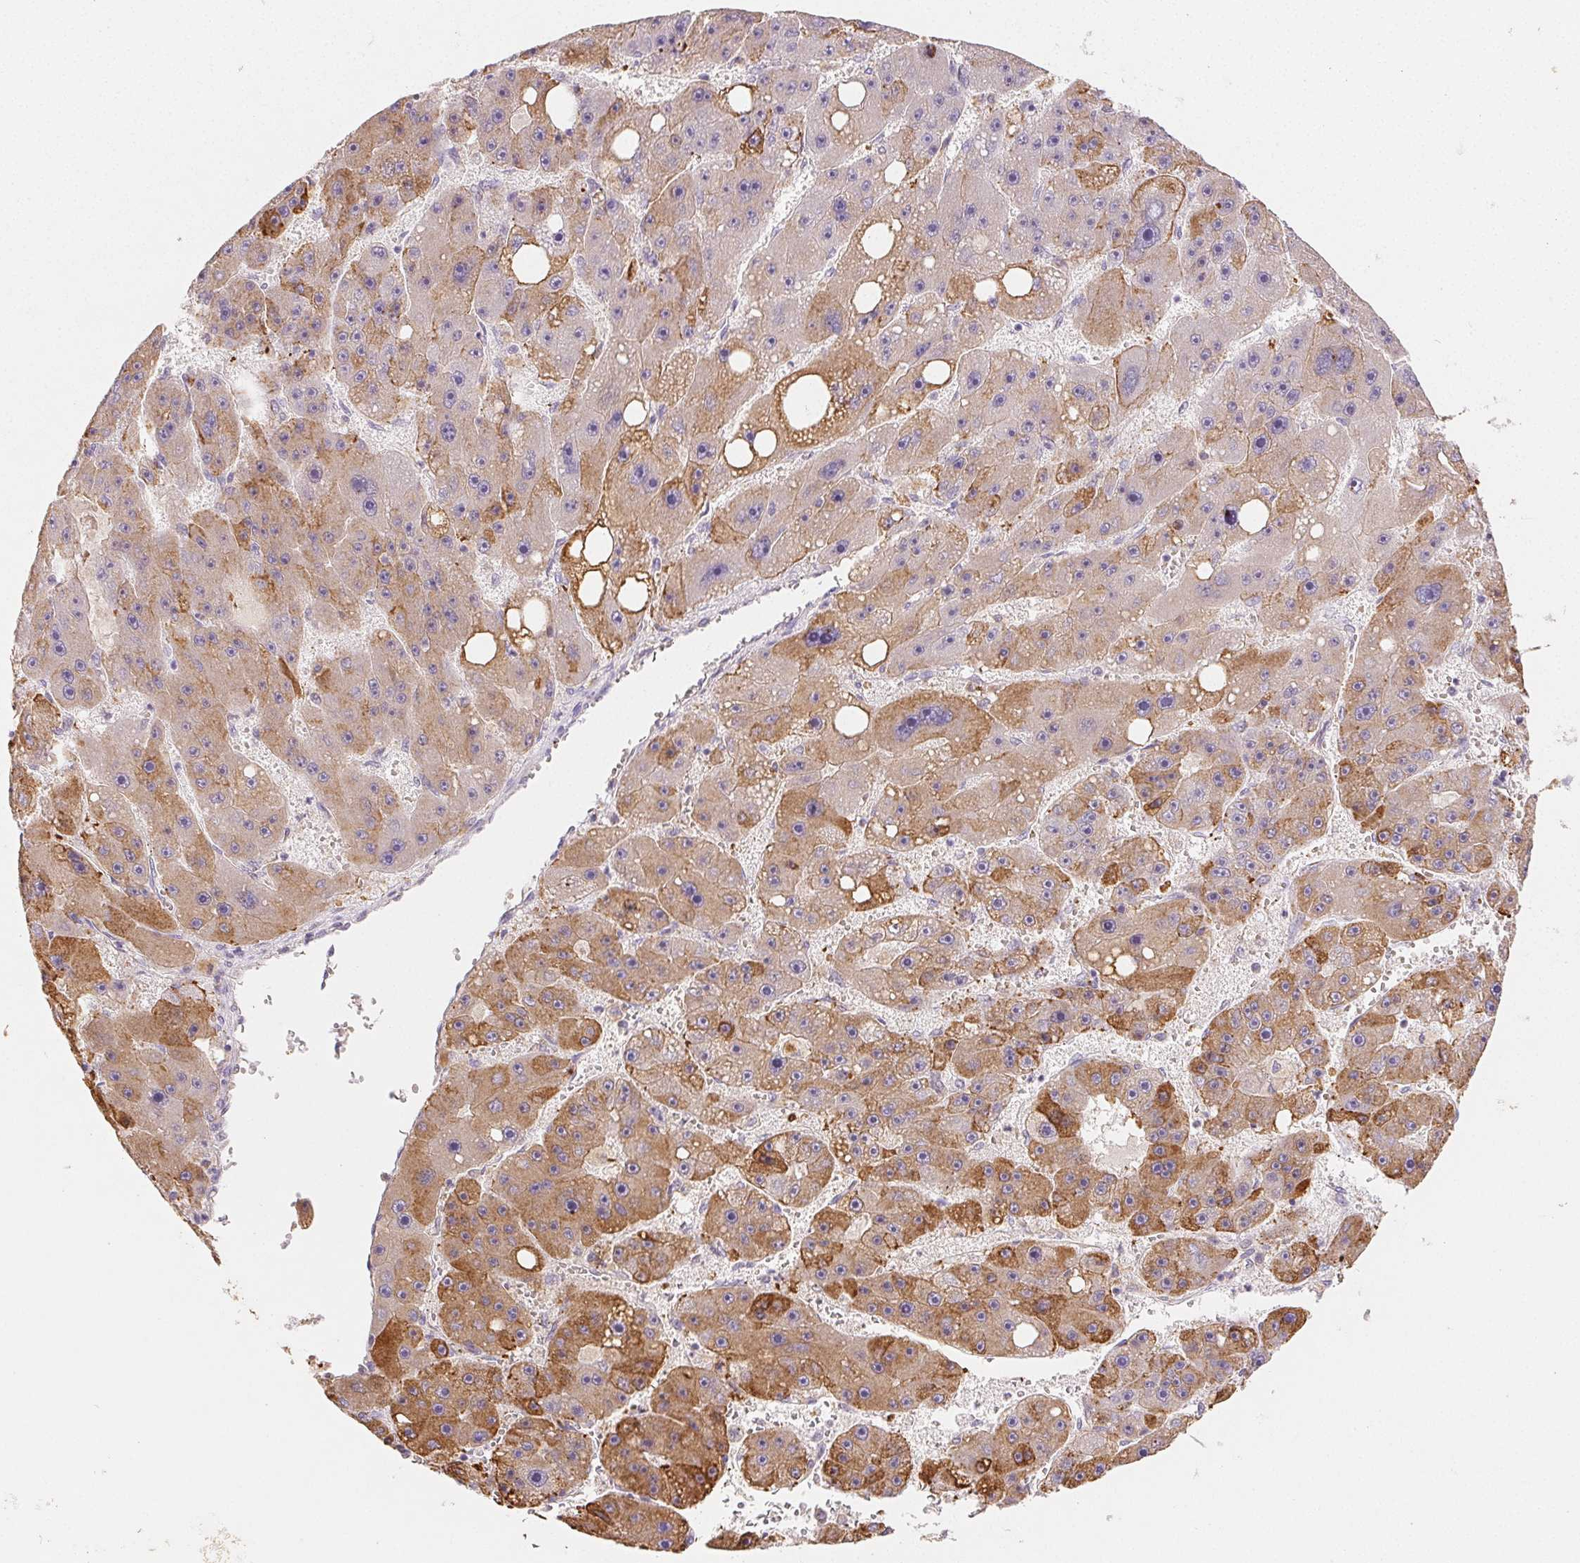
{"staining": {"intensity": "moderate", "quantity": ">75%", "location": "cytoplasmic/membranous"}, "tissue": "liver cancer", "cell_type": "Tumor cells", "image_type": "cancer", "snomed": [{"axis": "morphology", "description": "Carcinoma, Hepatocellular, NOS"}, {"axis": "topography", "description": "Liver"}], "caption": "Hepatocellular carcinoma (liver) tissue shows moderate cytoplasmic/membranous positivity in approximately >75% of tumor cells Nuclei are stained in blue.", "gene": "ACVR1B", "patient": {"sex": "female", "age": 61}}